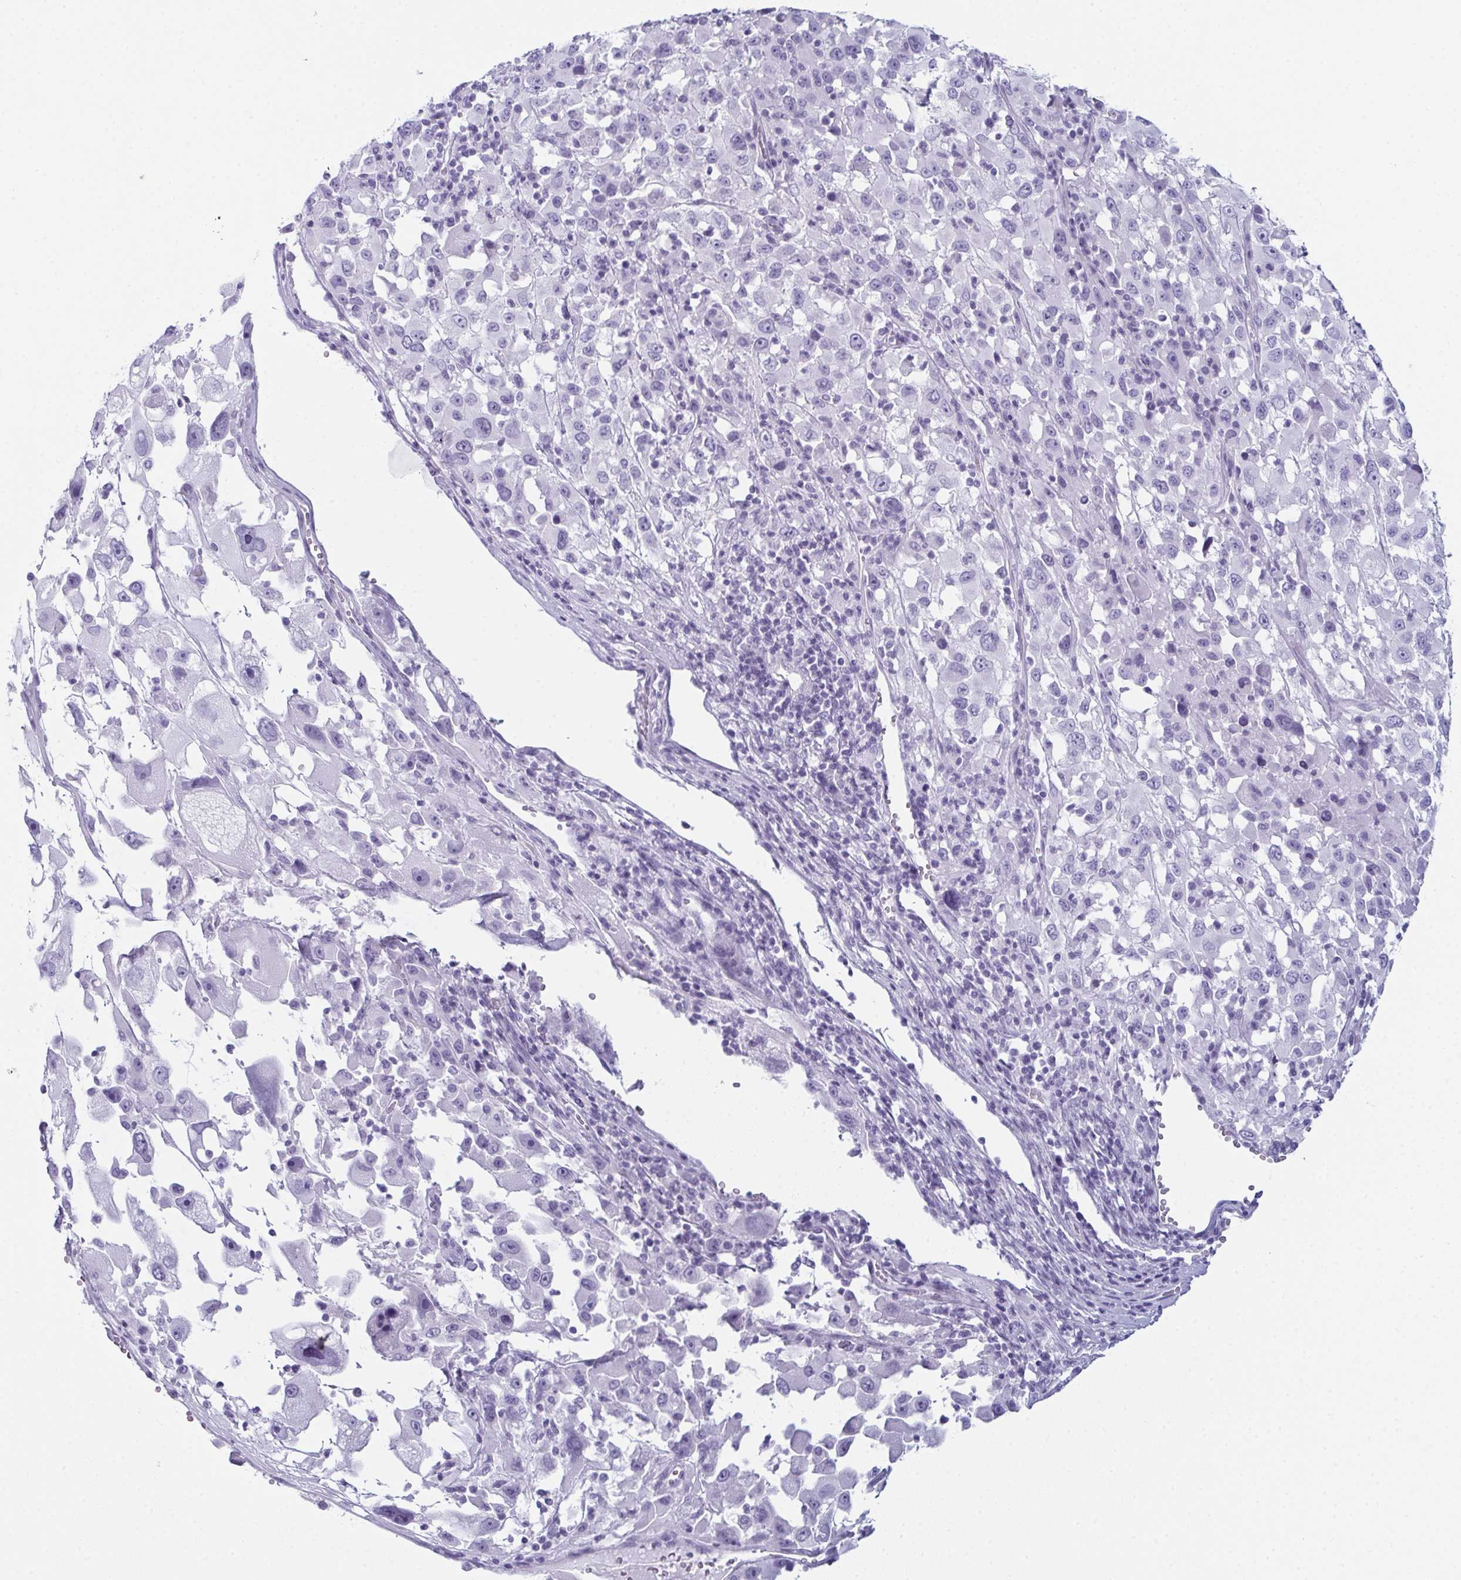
{"staining": {"intensity": "negative", "quantity": "none", "location": "none"}, "tissue": "melanoma", "cell_type": "Tumor cells", "image_type": "cancer", "snomed": [{"axis": "morphology", "description": "Malignant melanoma, Metastatic site"}, {"axis": "topography", "description": "Soft tissue"}], "caption": "IHC histopathology image of neoplastic tissue: melanoma stained with DAB shows no significant protein expression in tumor cells.", "gene": "ENKUR", "patient": {"sex": "male", "age": 50}}